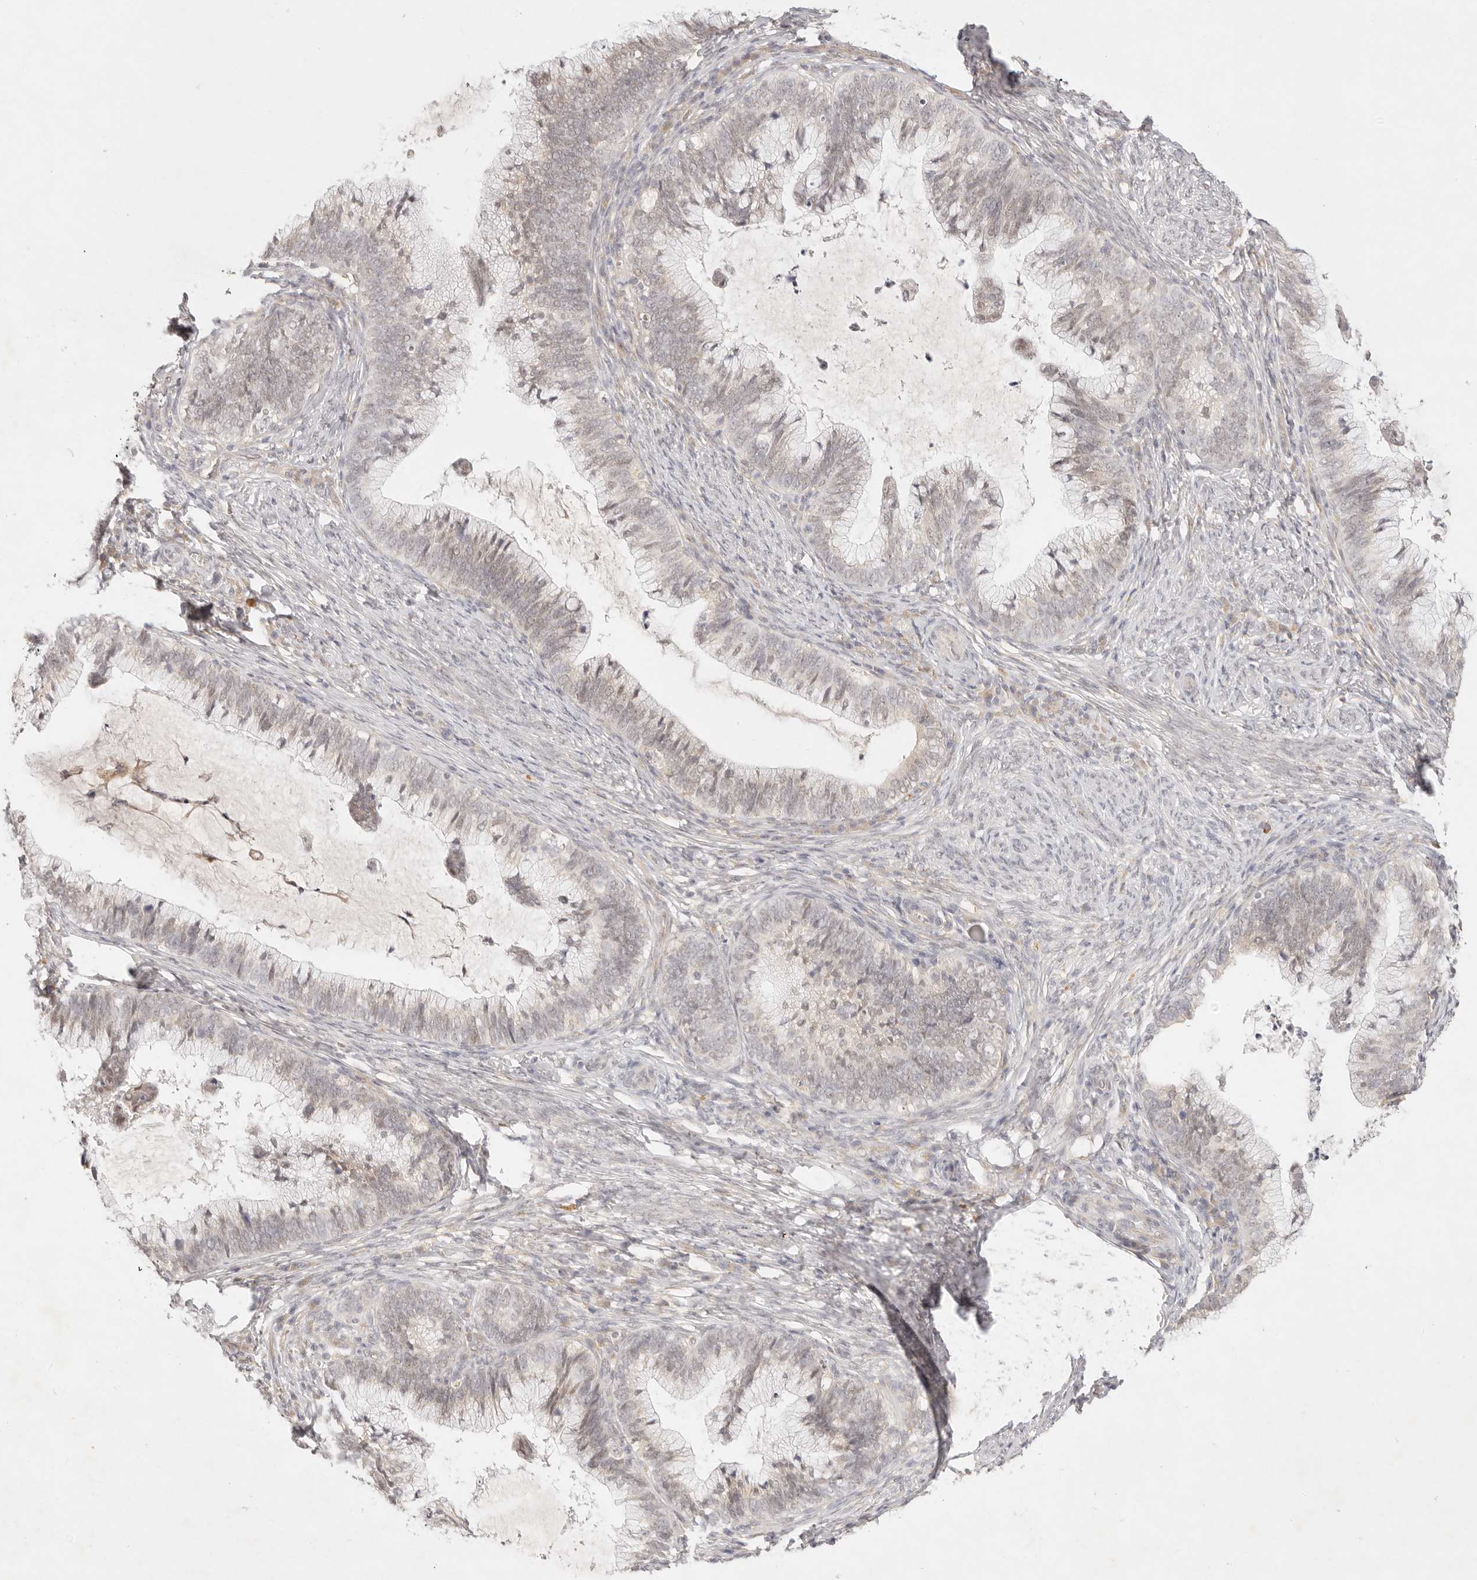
{"staining": {"intensity": "negative", "quantity": "none", "location": "none"}, "tissue": "cervical cancer", "cell_type": "Tumor cells", "image_type": "cancer", "snomed": [{"axis": "morphology", "description": "Adenocarcinoma, NOS"}, {"axis": "topography", "description": "Cervix"}], "caption": "Immunohistochemical staining of human cervical cancer (adenocarcinoma) demonstrates no significant staining in tumor cells. (DAB (3,3'-diaminobenzidine) immunohistochemistry visualized using brightfield microscopy, high magnification).", "gene": "GPR156", "patient": {"sex": "female", "age": 36}}